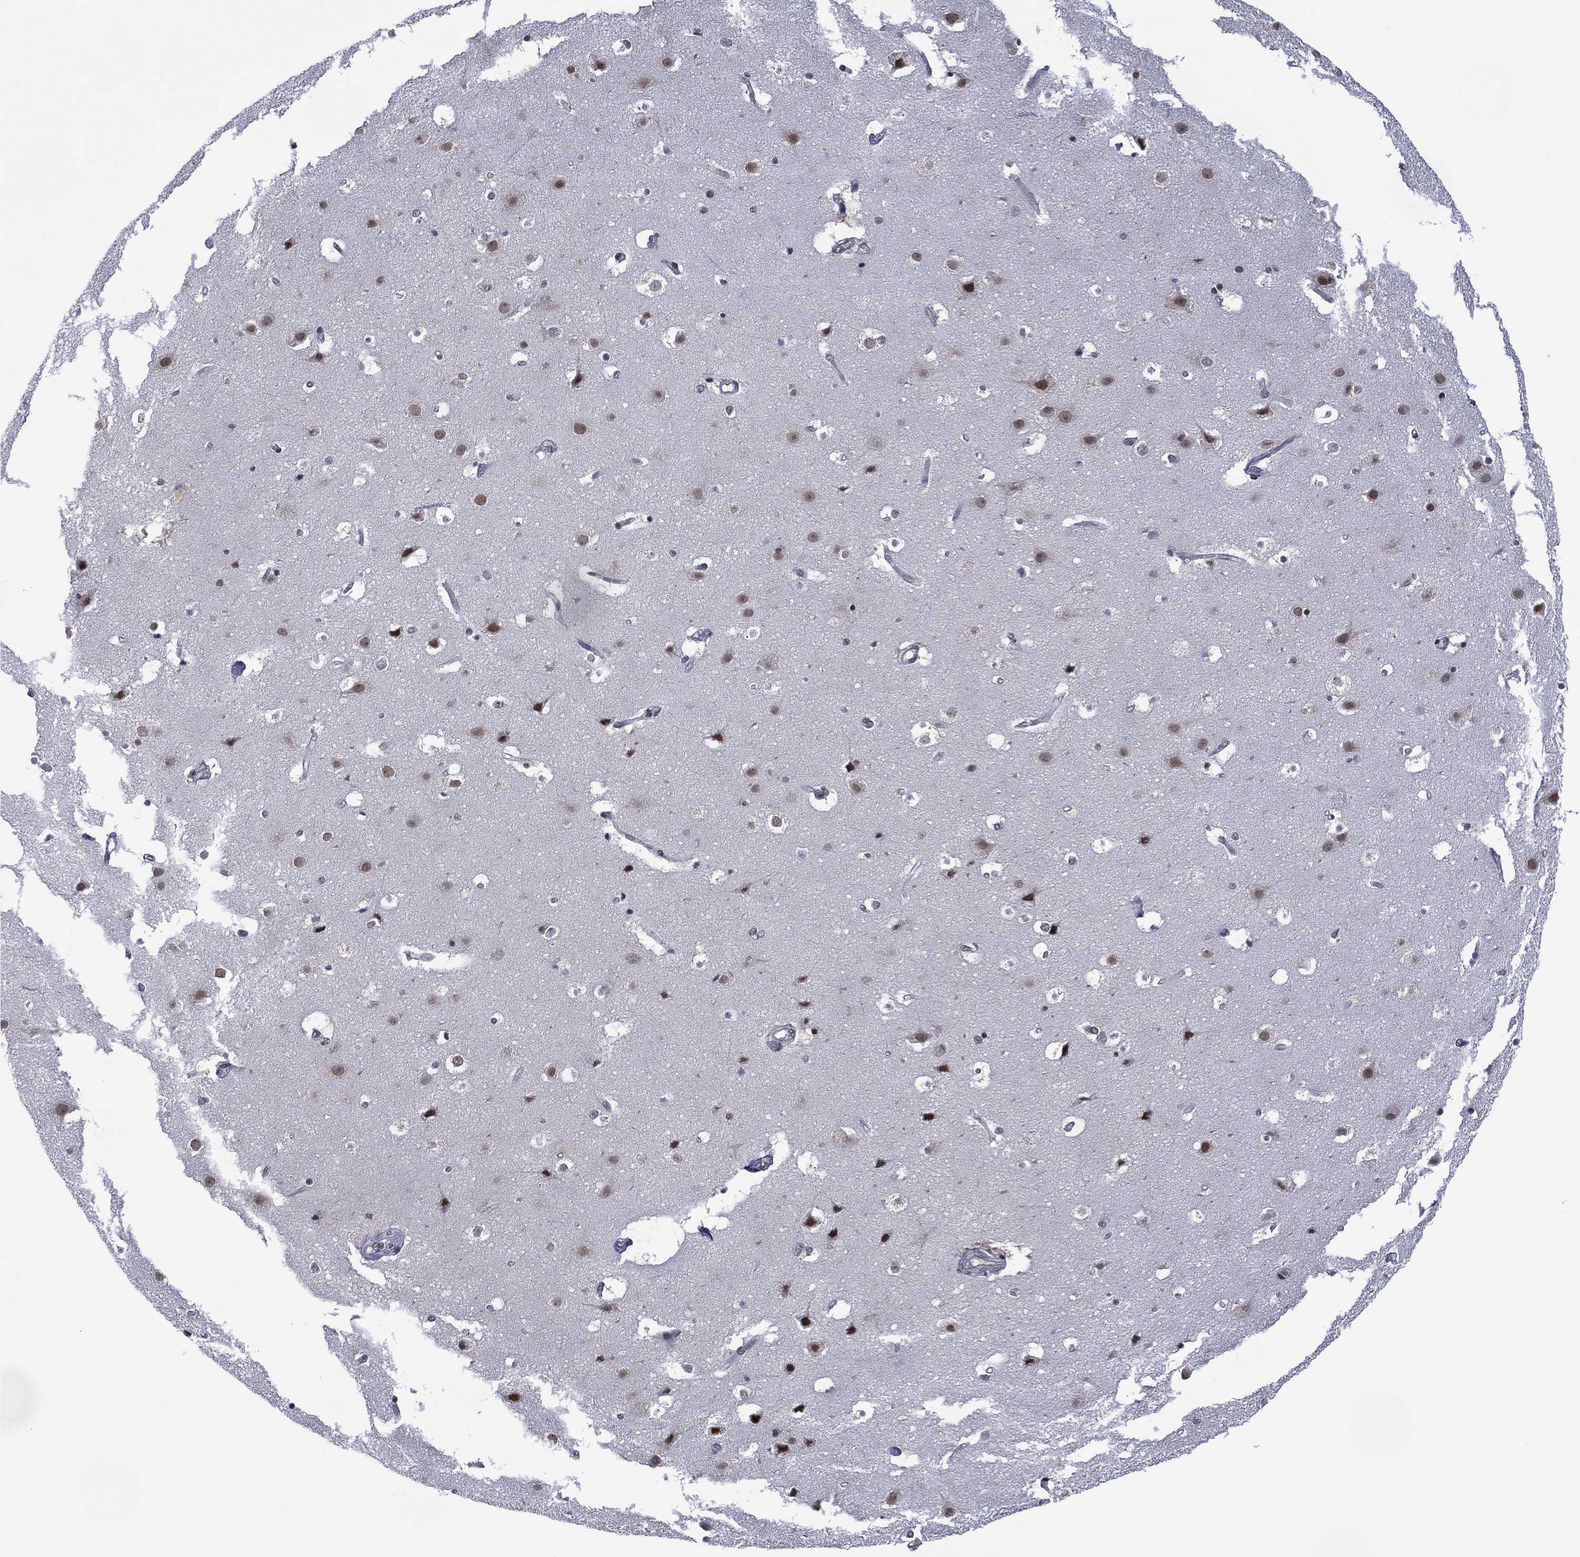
{"staining": {"intensity": "negative", "quantity": "none", "location": "none"}, "tissue": "cerebral cortex", "cell_type": "Endothelial cells", "image_type": "normal", "snomed": [{"axis": "morphology", "description": "Normal tissue, NOS"}, {"axis": "topography", "description": "Cerebral cortex"}], "caption": "Immunohistochemistry (IHC) image of benign human cerebral cortex stained for a protein (brown), which reveals no staining in endothelial cells. (DAB IHC visualized using brightfield microscopy, high magnification).", "gene": "DPP4", "patient": {"sex": "female", "age": 52}}